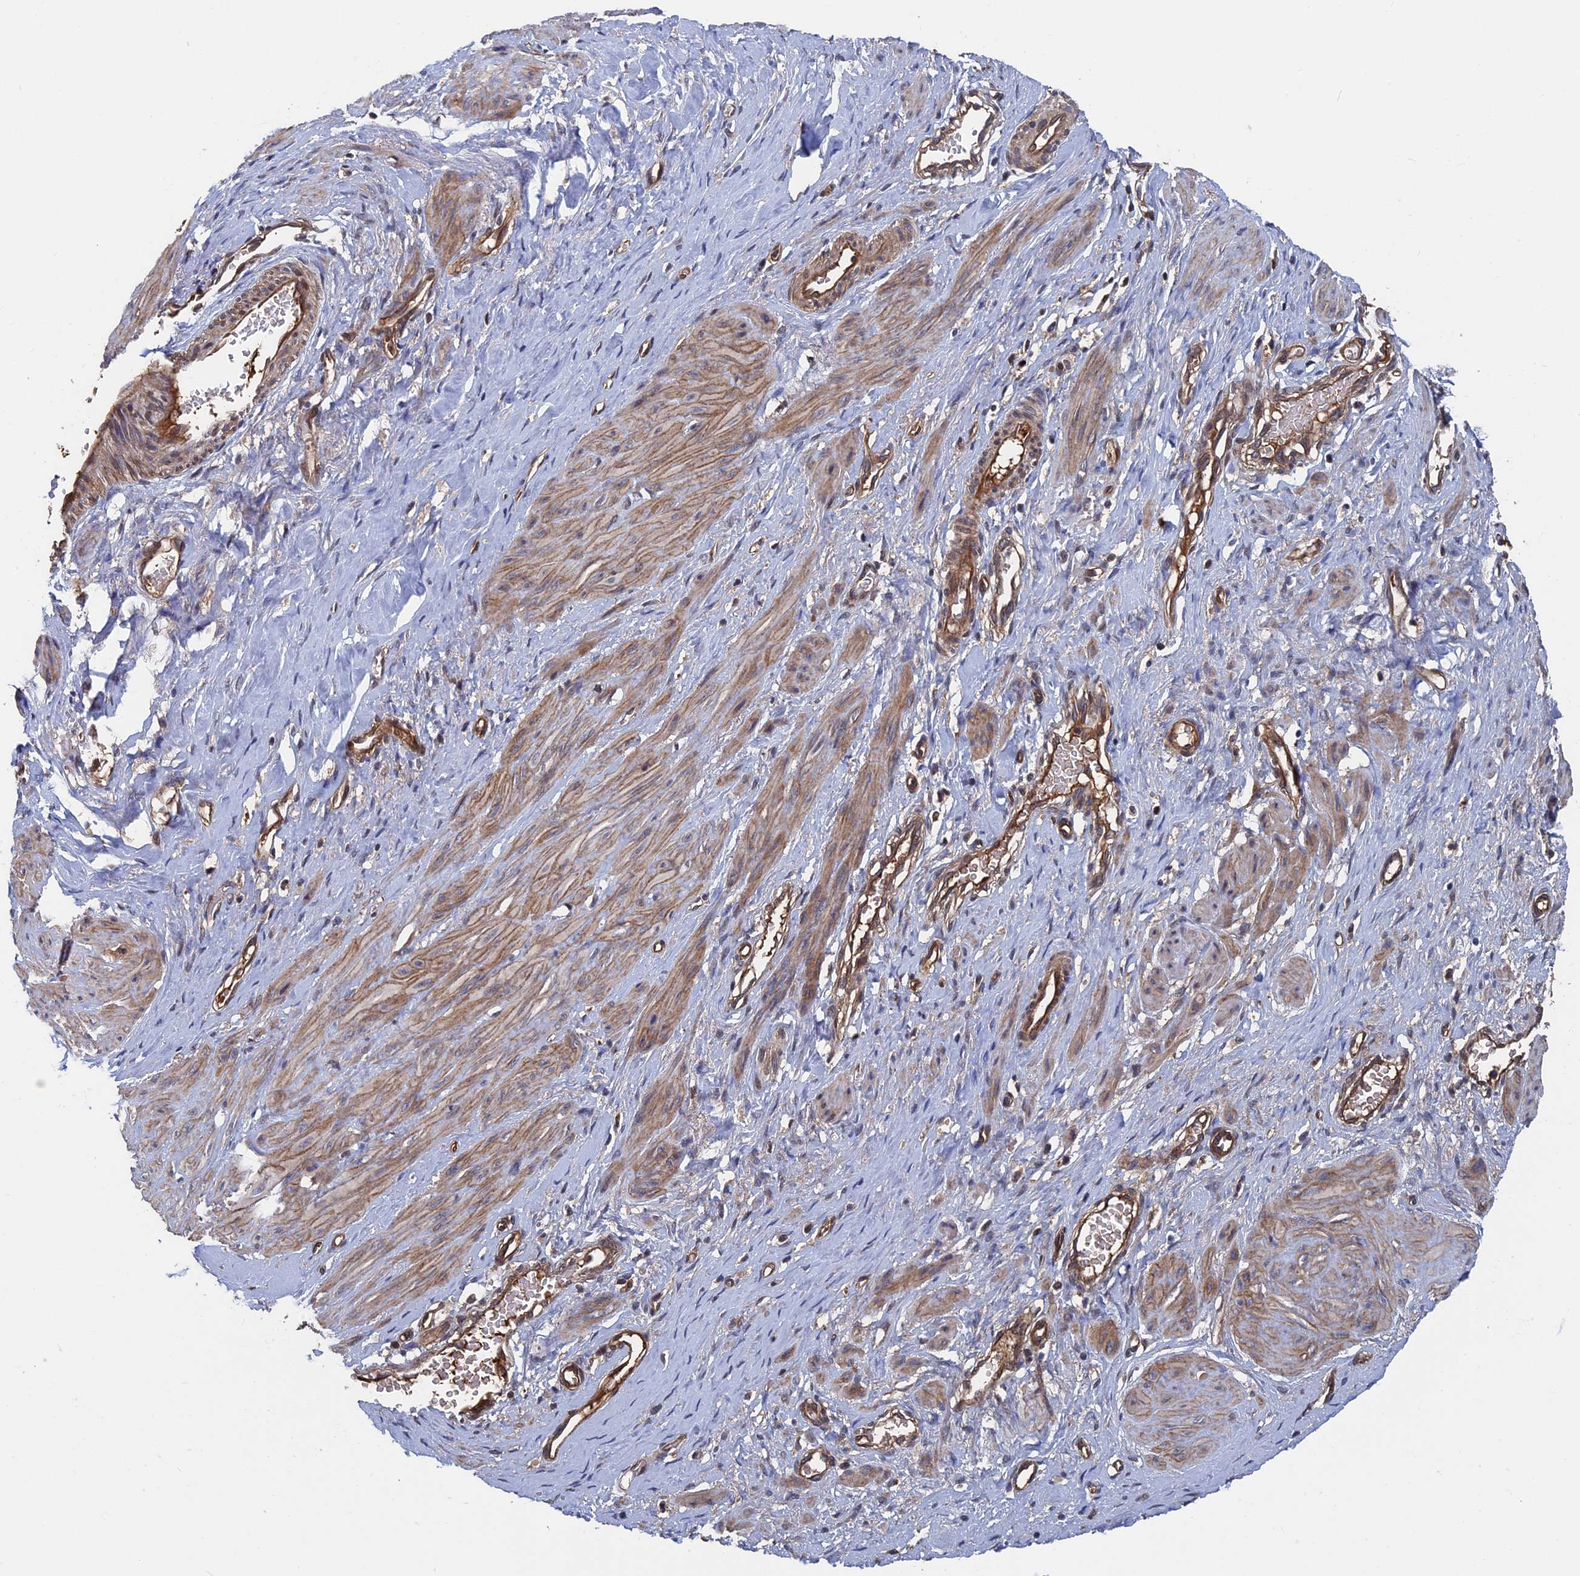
{"staining": {"intensity": "moderate", "quantity": ">75%", "location": "cytoplasmic/membranous"}, "tissue": "smooth muscle", "cell_type": "Smooth muscle cells", "image_type": "normal", "snomed": [{"axis": "morphology", "description": "Normal tissue, NOS"}, {"axis": "topography", "description": "Endometrium"}], "caption": "Smooth muscle stained for a protein shows moderate cytoplasmic/membranous positivity in smooth muscle cells.", "gene": "RPUSD1", "patient": {"sex": "female", "age": 33}}